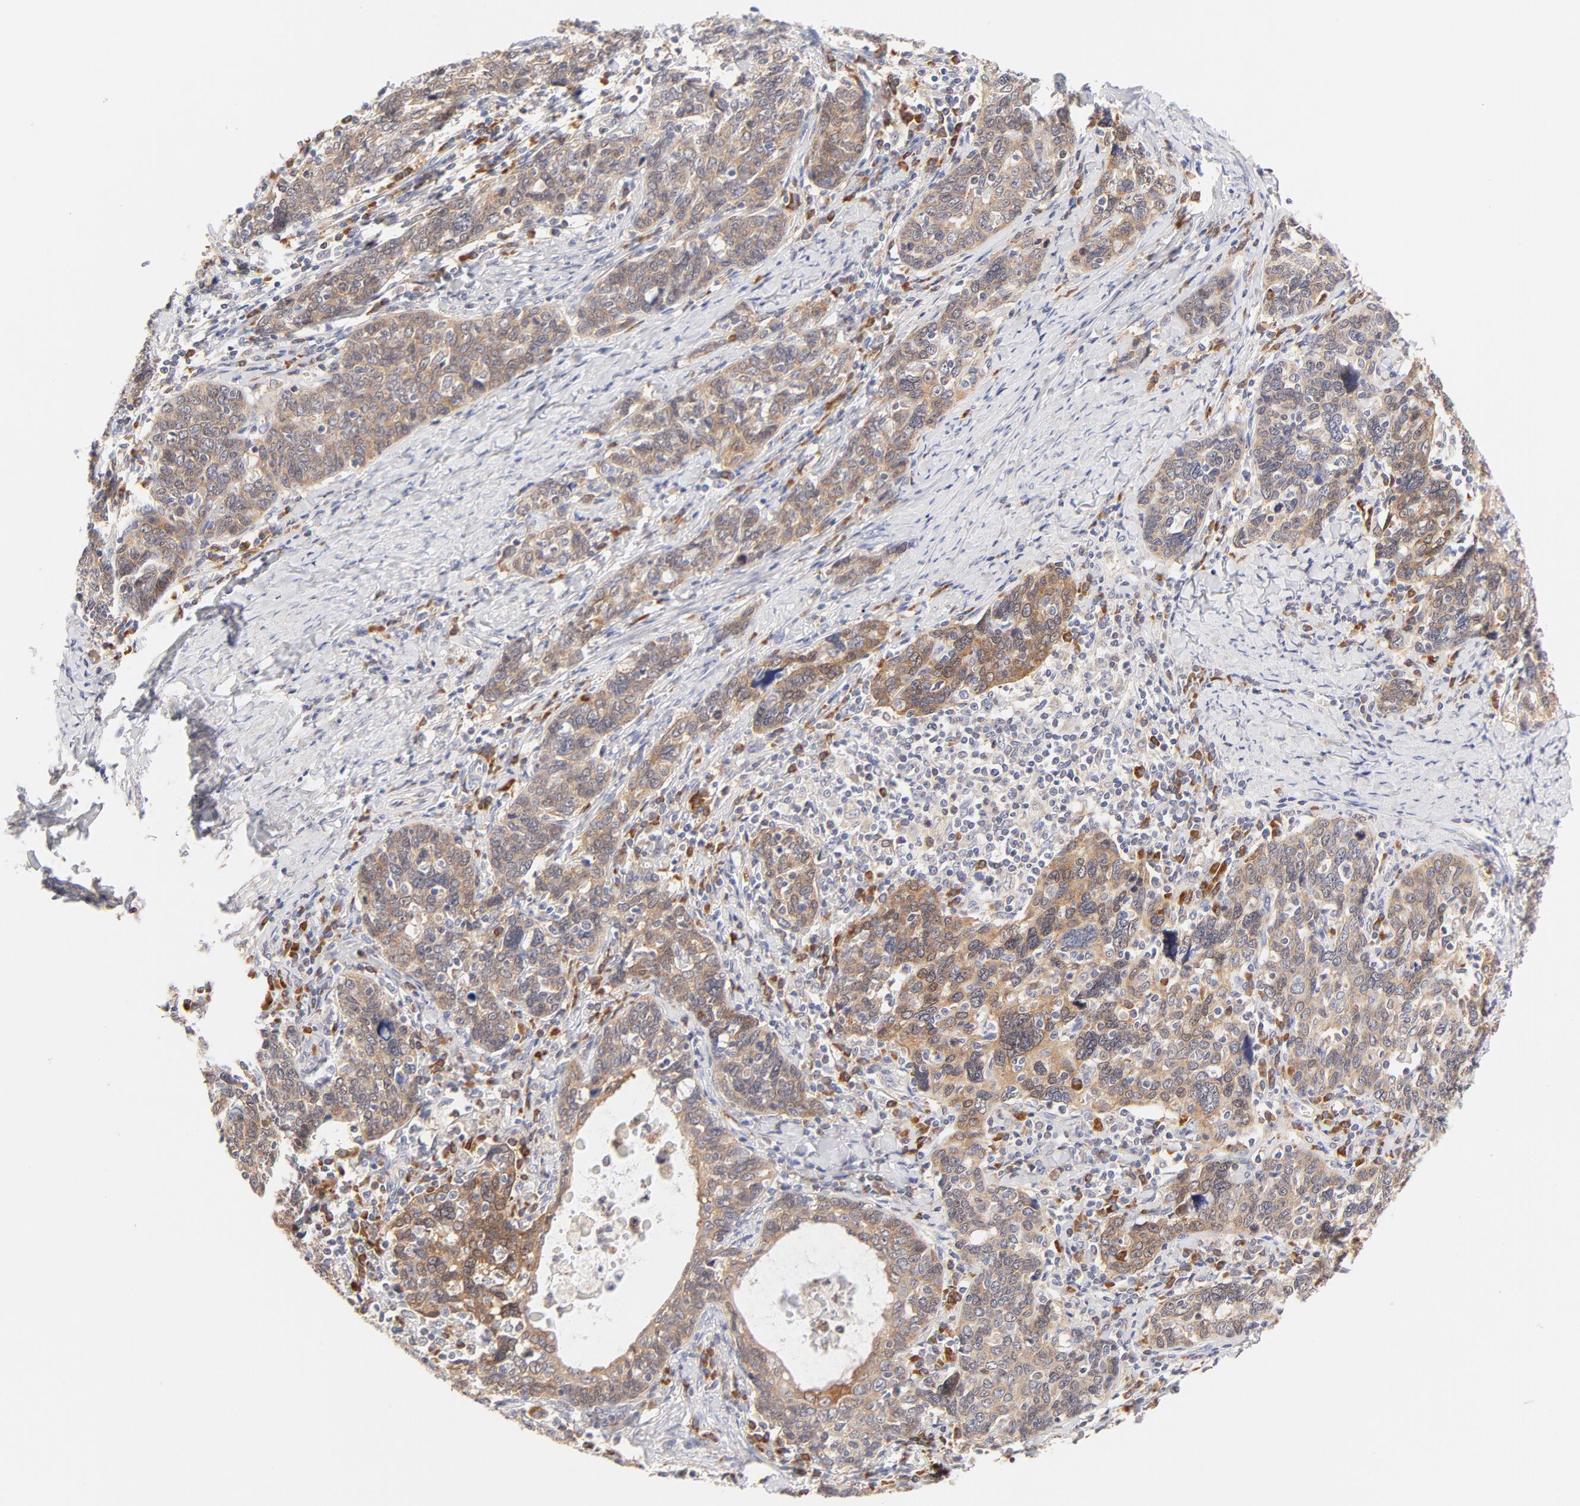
{"staining": {"intensity": "moderate", "quantity": ">75%", "location": "cytoplasmic/membranous"}, "tissue": "cervical cancer", "cell_type": "Tumor cells", "image_type": "cancer", "snomed": [{"axis": "morphology", "description": "Squamous cell carcinoma, NOS"}, {"axis": "topography", "description": "Cervix"}], "caption": "This image displays squamous cell carcinoma (cervical) stained with immunohistochemistry to label a protein in brown. The cytoplasmic/membranous of tumor cells show moderate positivity for the protein. Nuclei are counter-stained blue.", "gene": "RPS6KA1", "patient": {"sex": "female", "age": 41}}